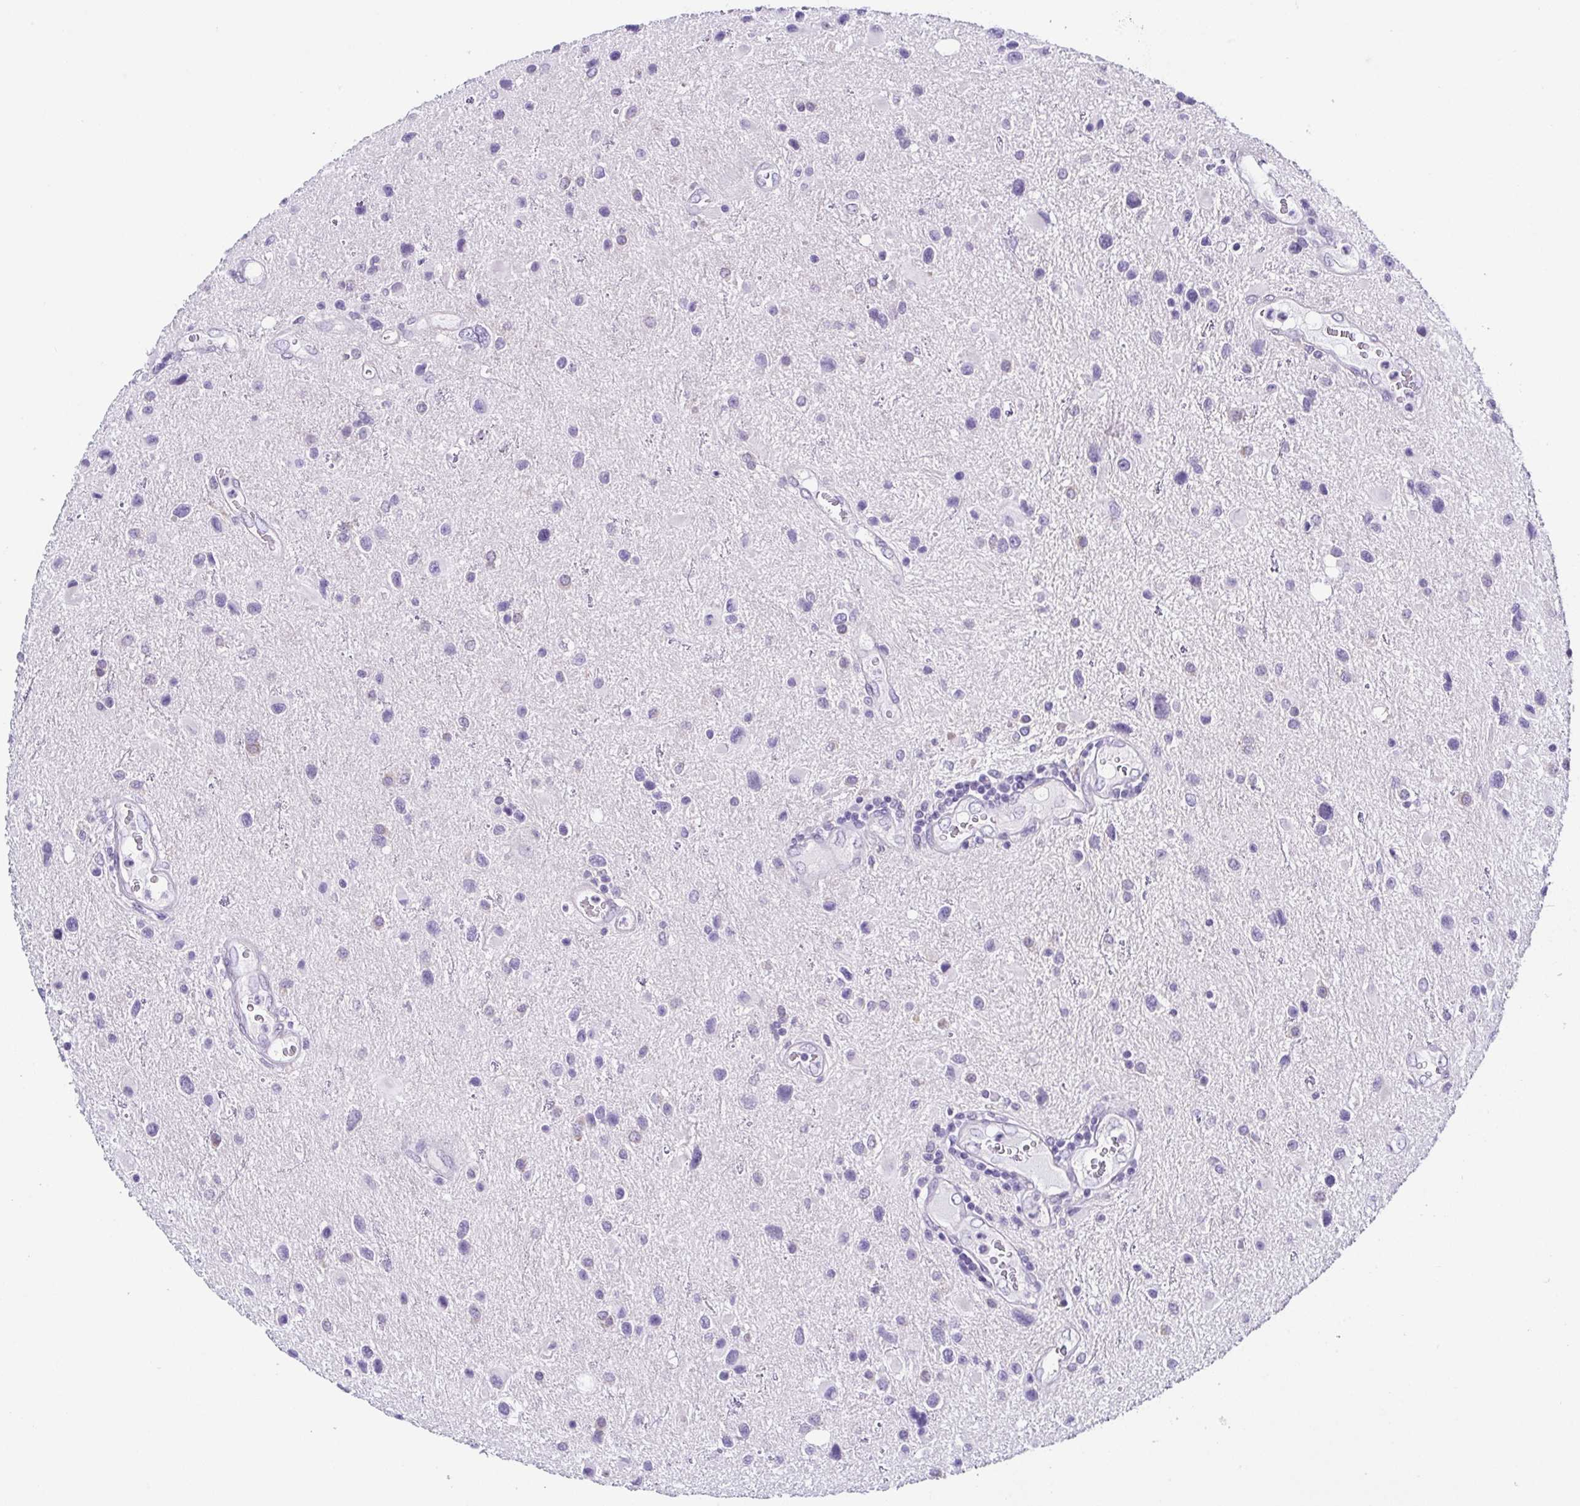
{"staining": {"intensity": "negative", "quantity": "none", "location": "none"}, "tissue": "glioma", "cell_type": "Tumor cells", "image_type": "cancer", "snomed": [{"axis": "morphology", "description": "Glioma, malignant, Low grade"}, {"axis": "topography", "description": "Brain"}], "caption": "Immunohistochemistry (IHC) micrograph of glioma stained for a protein (brown), which displays no expression in tumor cells.", "gene": "RDH11", "patient": {"sex": "female", "age": 32}}